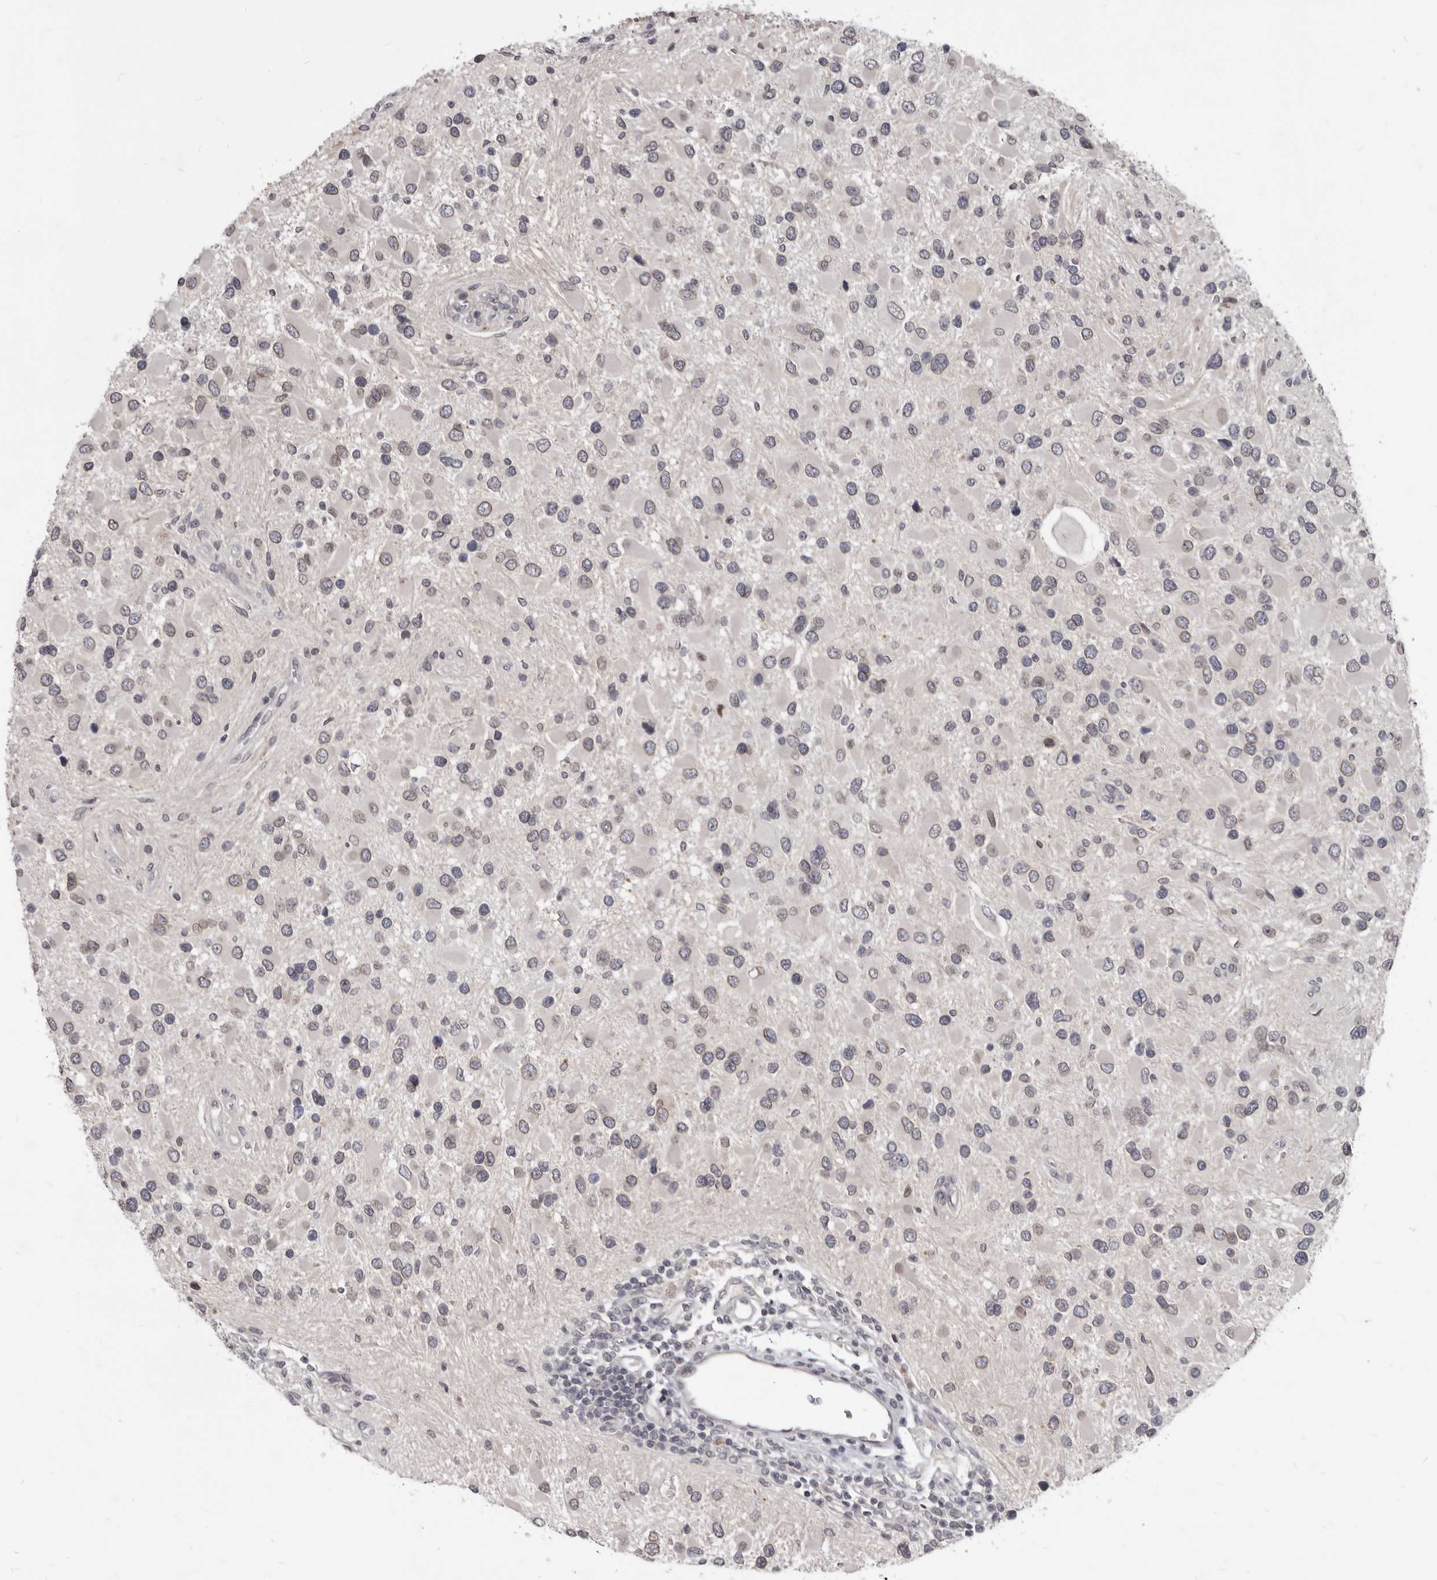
{"staining": {"intensity": "weak", "quantity": "<25%", "location": "cytoplasmic/membranous"}, "tissue": "glioma", "cell_type": "Tumor cells", "image_type": "cancer", "snomed": [{"axis": "morphology", "description": "Glioma, malignant, High grade"}, {"axis": "topography", "description": "Brain"}], "caption": "High magnification brightfield microscopy of glioma stained with DAB (3,3'-diaminobenzidine) (brown) and counterstained with hematoxylin (blue): tumor cells show no significant expression.", "gene": "SULT1E1", "patient": {"sex": "male", "age": 53}}